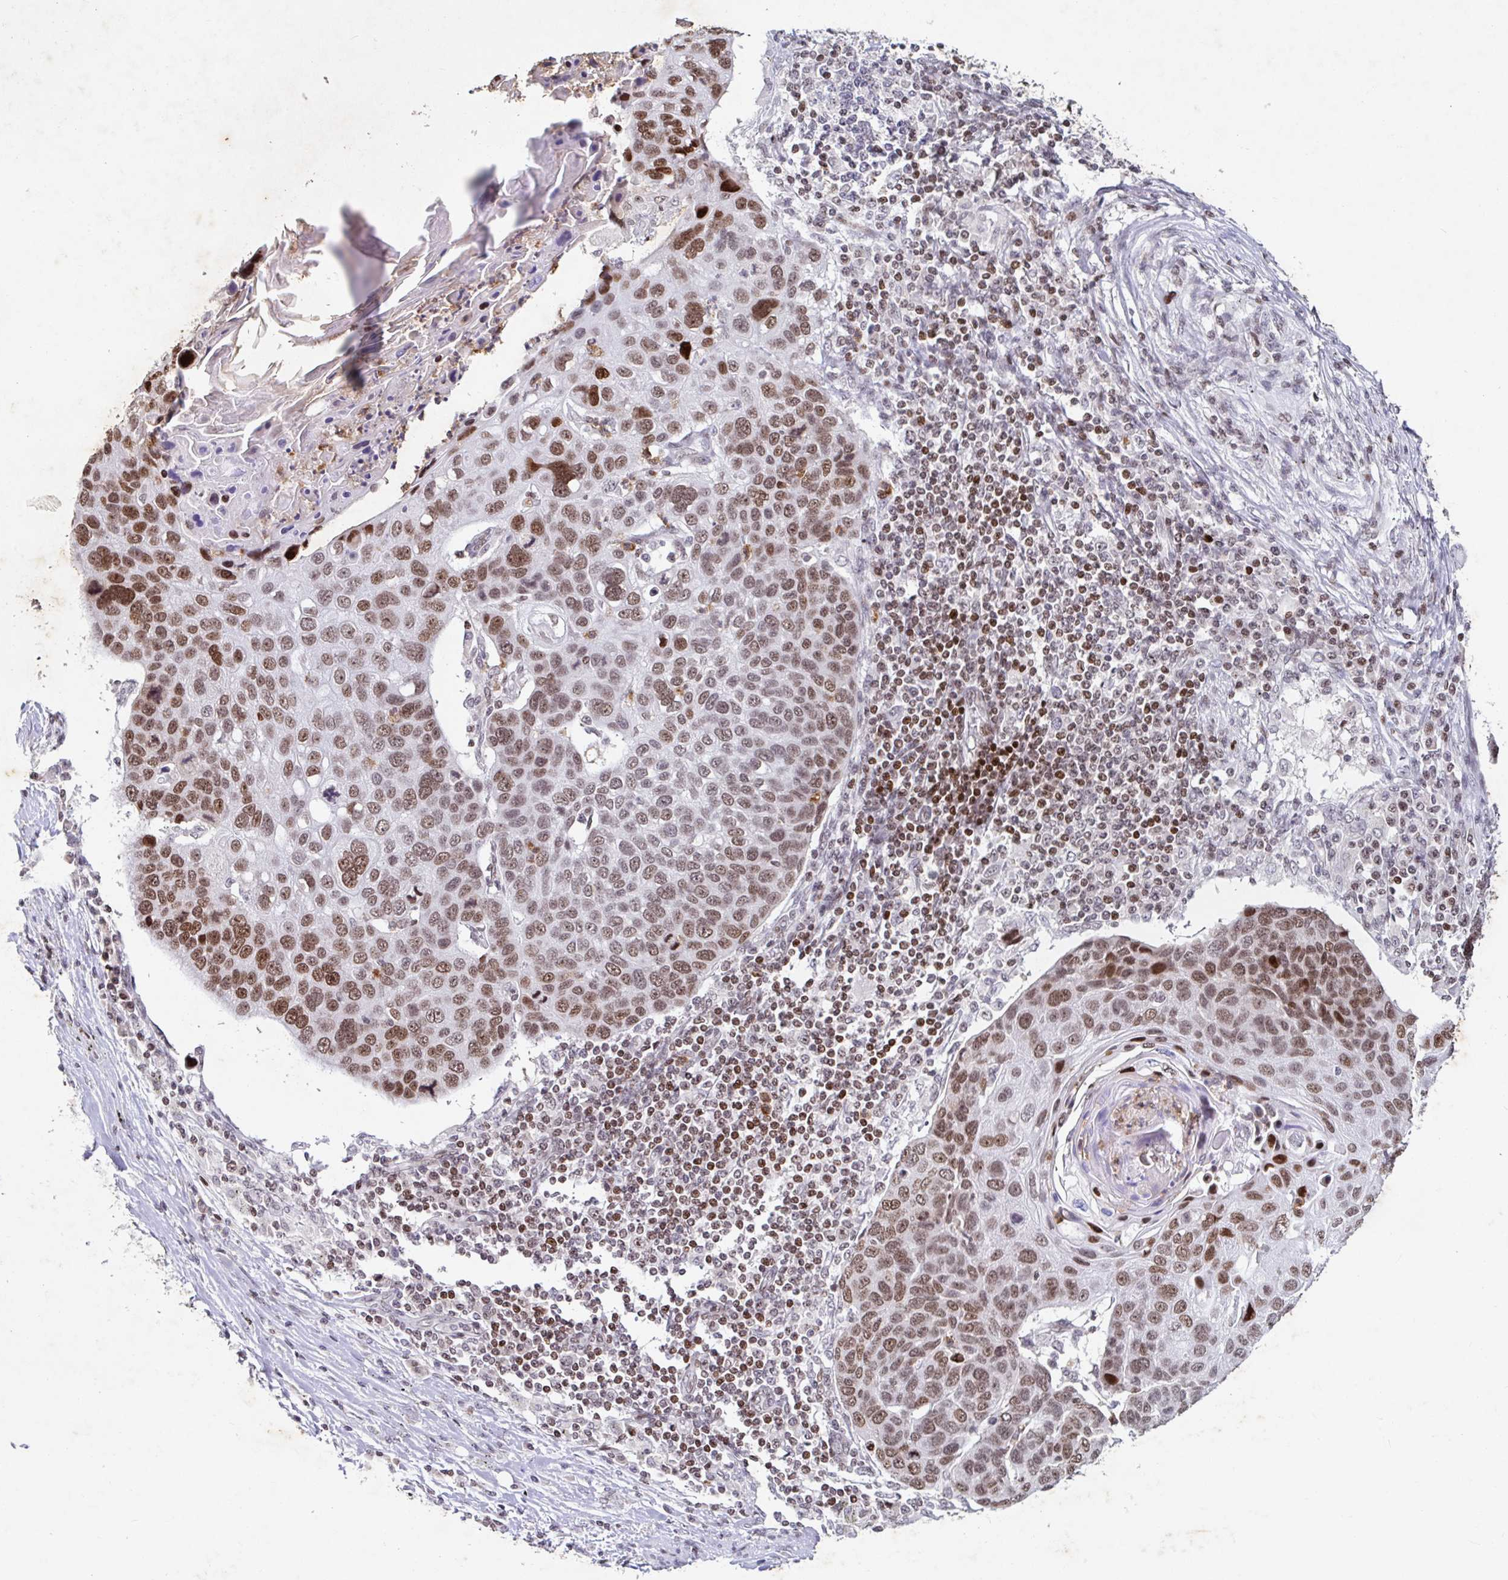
{"staining": {"intensity": "strong", "quantity": ">75%", "location": "nuclear"}, "tissue": "lung cancer", "cell_type": "Tumor cells", "image_type": "cancer", "snomed": [{"axis": "morphology", "description": "Squamous cell carcinoma, NOS"}, {"axis": "topography", "description": "Lymph node"}, {"axis": "topography", "description": "Lung"}], "caption": "Immunohistochemical staining of human lung cancer shows high levels of strong nuclear protein staining in about >75% of tumor cells.", "gene": "C19orf53", "patient": {"sex": "male", "age": 61}}